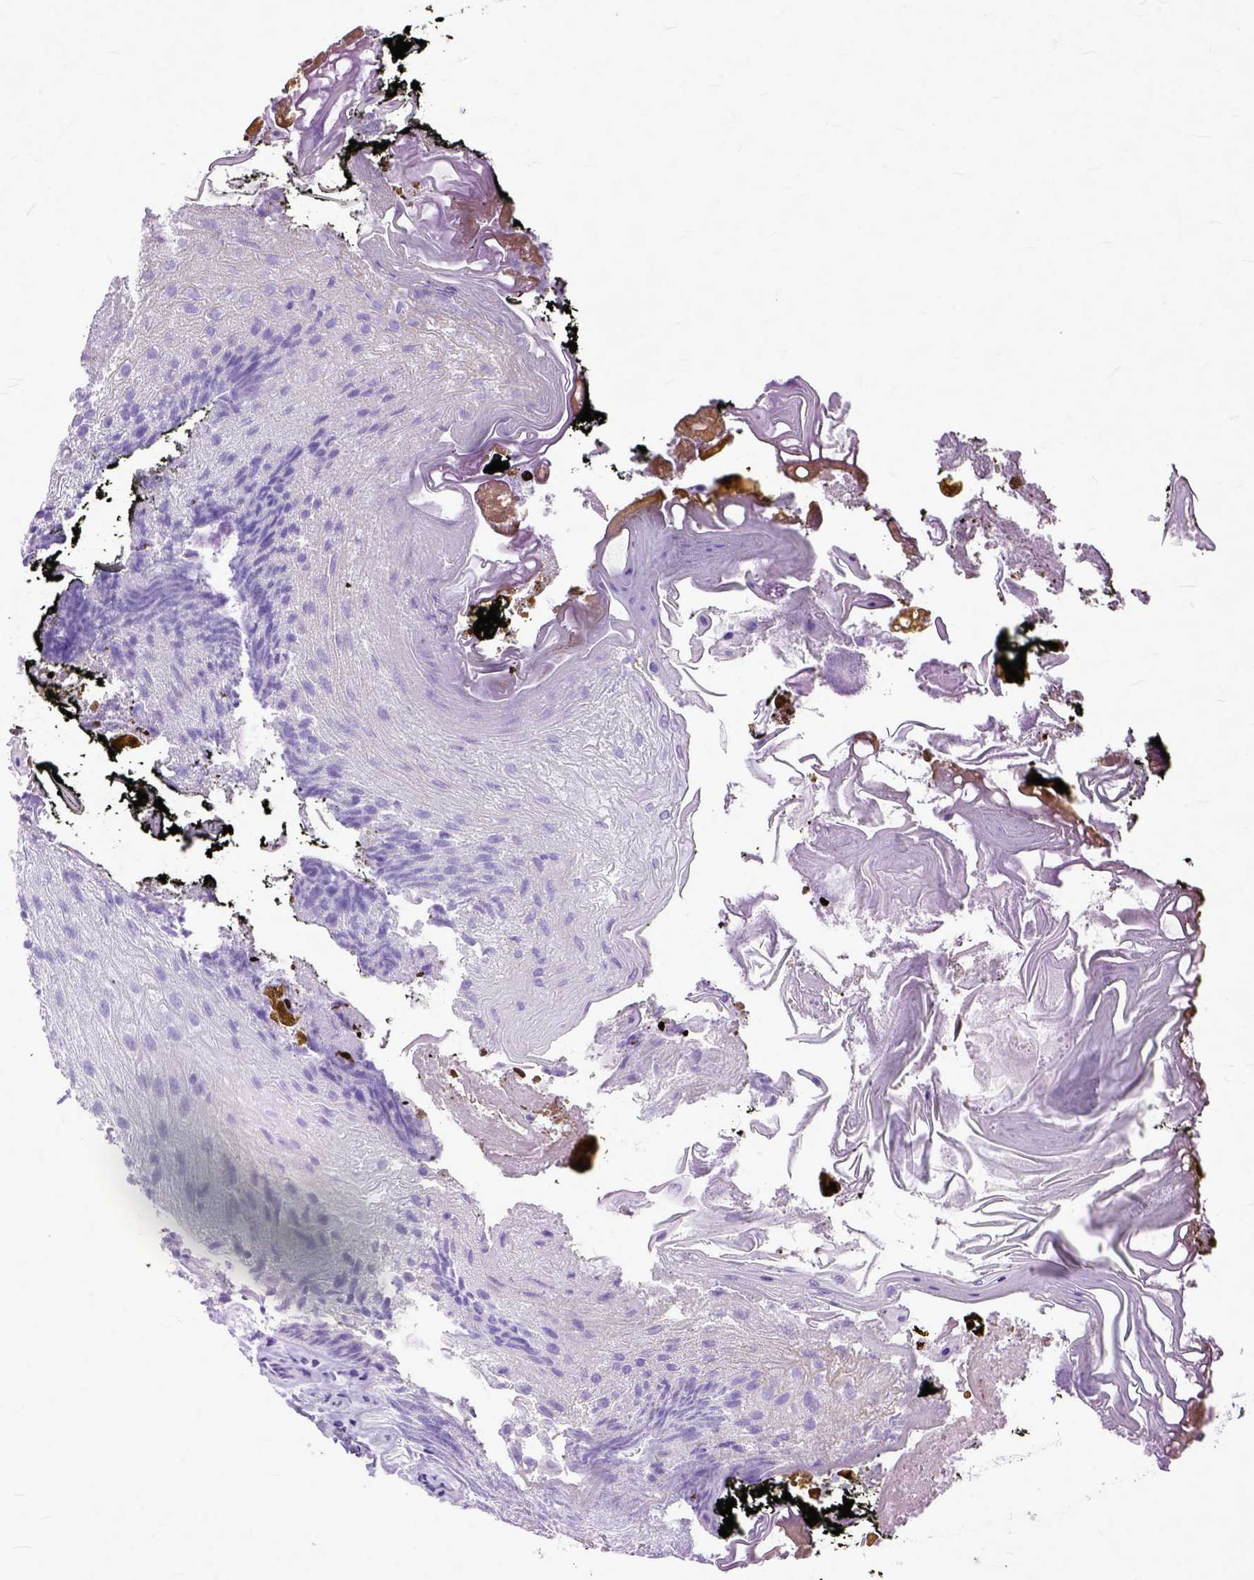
{"staining": {"intensity": "negative", "quantity": "none", "location": "none"}, "tissue": "oral mucosa", "cell_type": "Squamous epithelial cells", "image_type": "normal", "snomed": [{"axis": "morphology", "description": "Normal tissue, NOS"}, {"axis": "morphology", "description": "Squamous cell carcinoma, NOS"}, {"axis": "topography", "description": "Oral tissue"}, {"axis": "topography", "description": "Head-Neck"}], "caption": "Squamous epithelial cells show no significant protein staining in benign oral mucosa. Brightfield microscopy of immunohistochemistry stained with DAB (3,3'-diaminobenzidine) (brown) and hematoxylin (blue), captured at high magnification.", "gene": "GNGT1", "patient": {"sex": "male", "age": 69}}